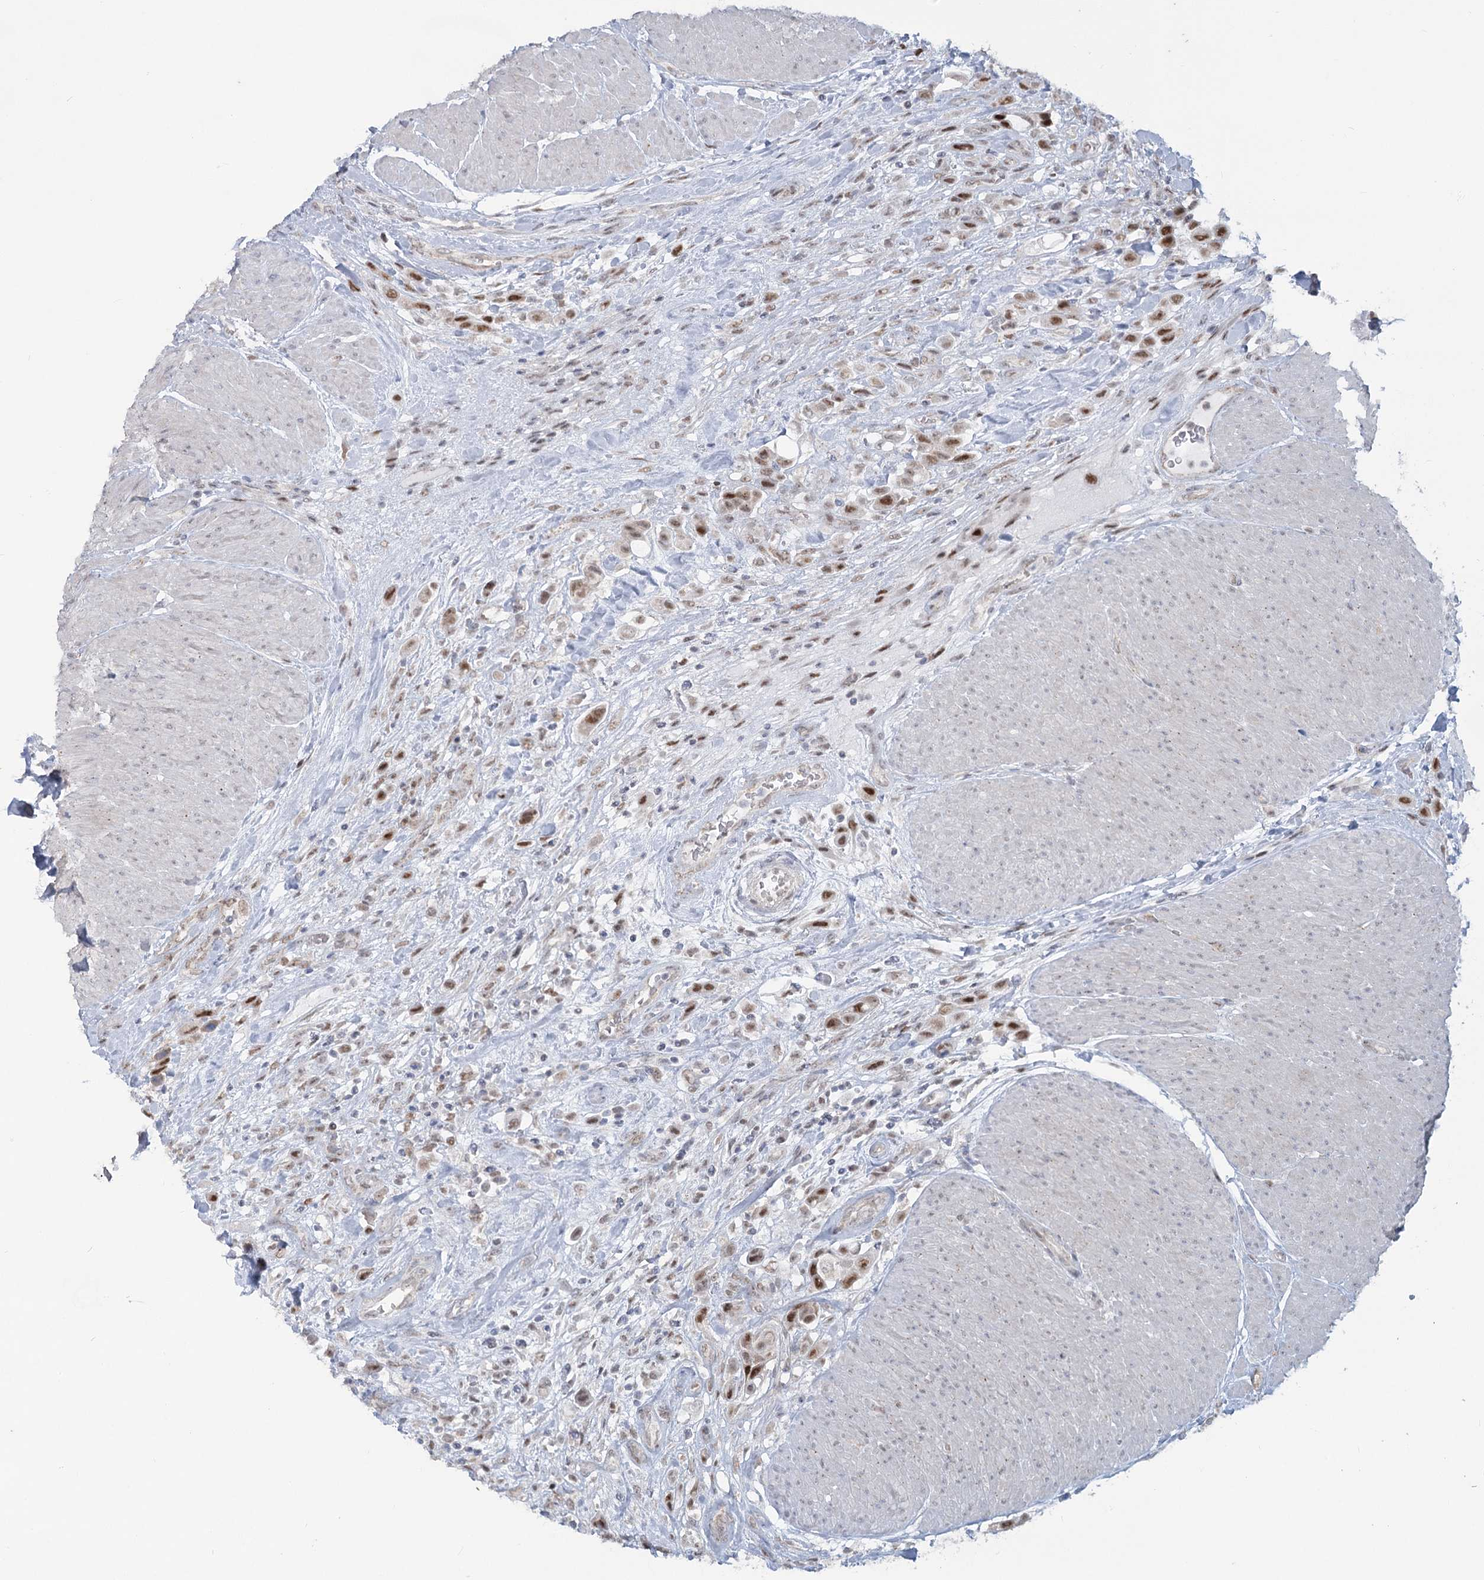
{"staining": {"intensity": "moderate", "quantity": ">75%", "location": "nuclear"}, "tissue": "urothelial cancer", "cell_type": "Tumor cells", "image_type": "cancer", "snomed": [{"axis": "morphology", "description": "Urothelial carcinoma, High grade"}, {"axis": "topography", "description": "Urinary bladder"}], "caption": "A histopathology image of high-grade urothelial carcinoma stained for a protein displays moderate nuclear brown staining in tumor cells.", "gene": "MTG1", "patient": {"sex": "male", "age": 50}}